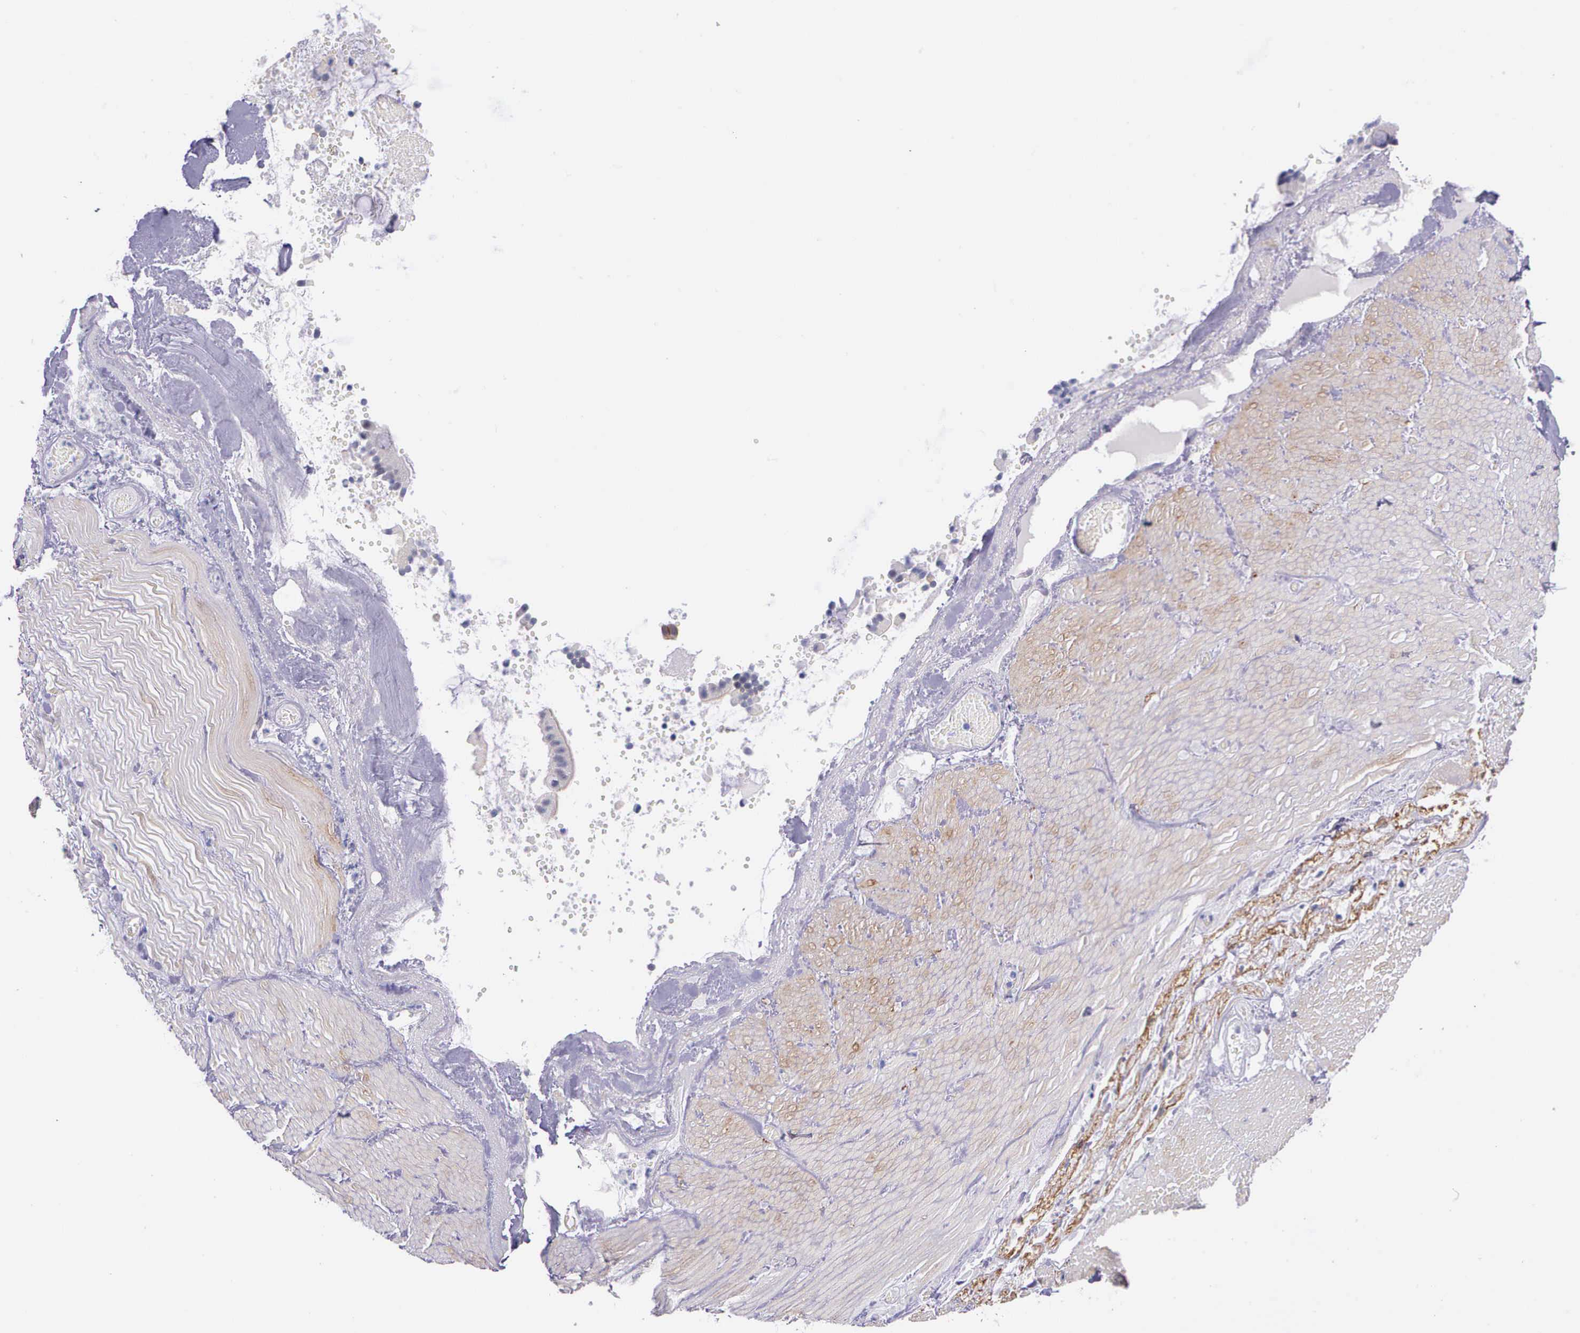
{"staining": {"intensity": "moderate", "quantity": "25%-75%", "location": "cytoplasmic/membranous"}, "tissue": "smooth muscle", "cell_type": "Smooth muscle cells", "image_type": "normal", "snomed": [{"axis": "morphology", "description": "Normal tissue, NOS"}, {"axis": "topography", "description": "Duodenum"}], "caption": "Smooth muscle cells show moderate cytoplasmic/membranous positivity in about 25%-75% of cells in benign smooth muscle.", "gene": "AHNAK2", "patient": {"sex": "male", "age": 63}}